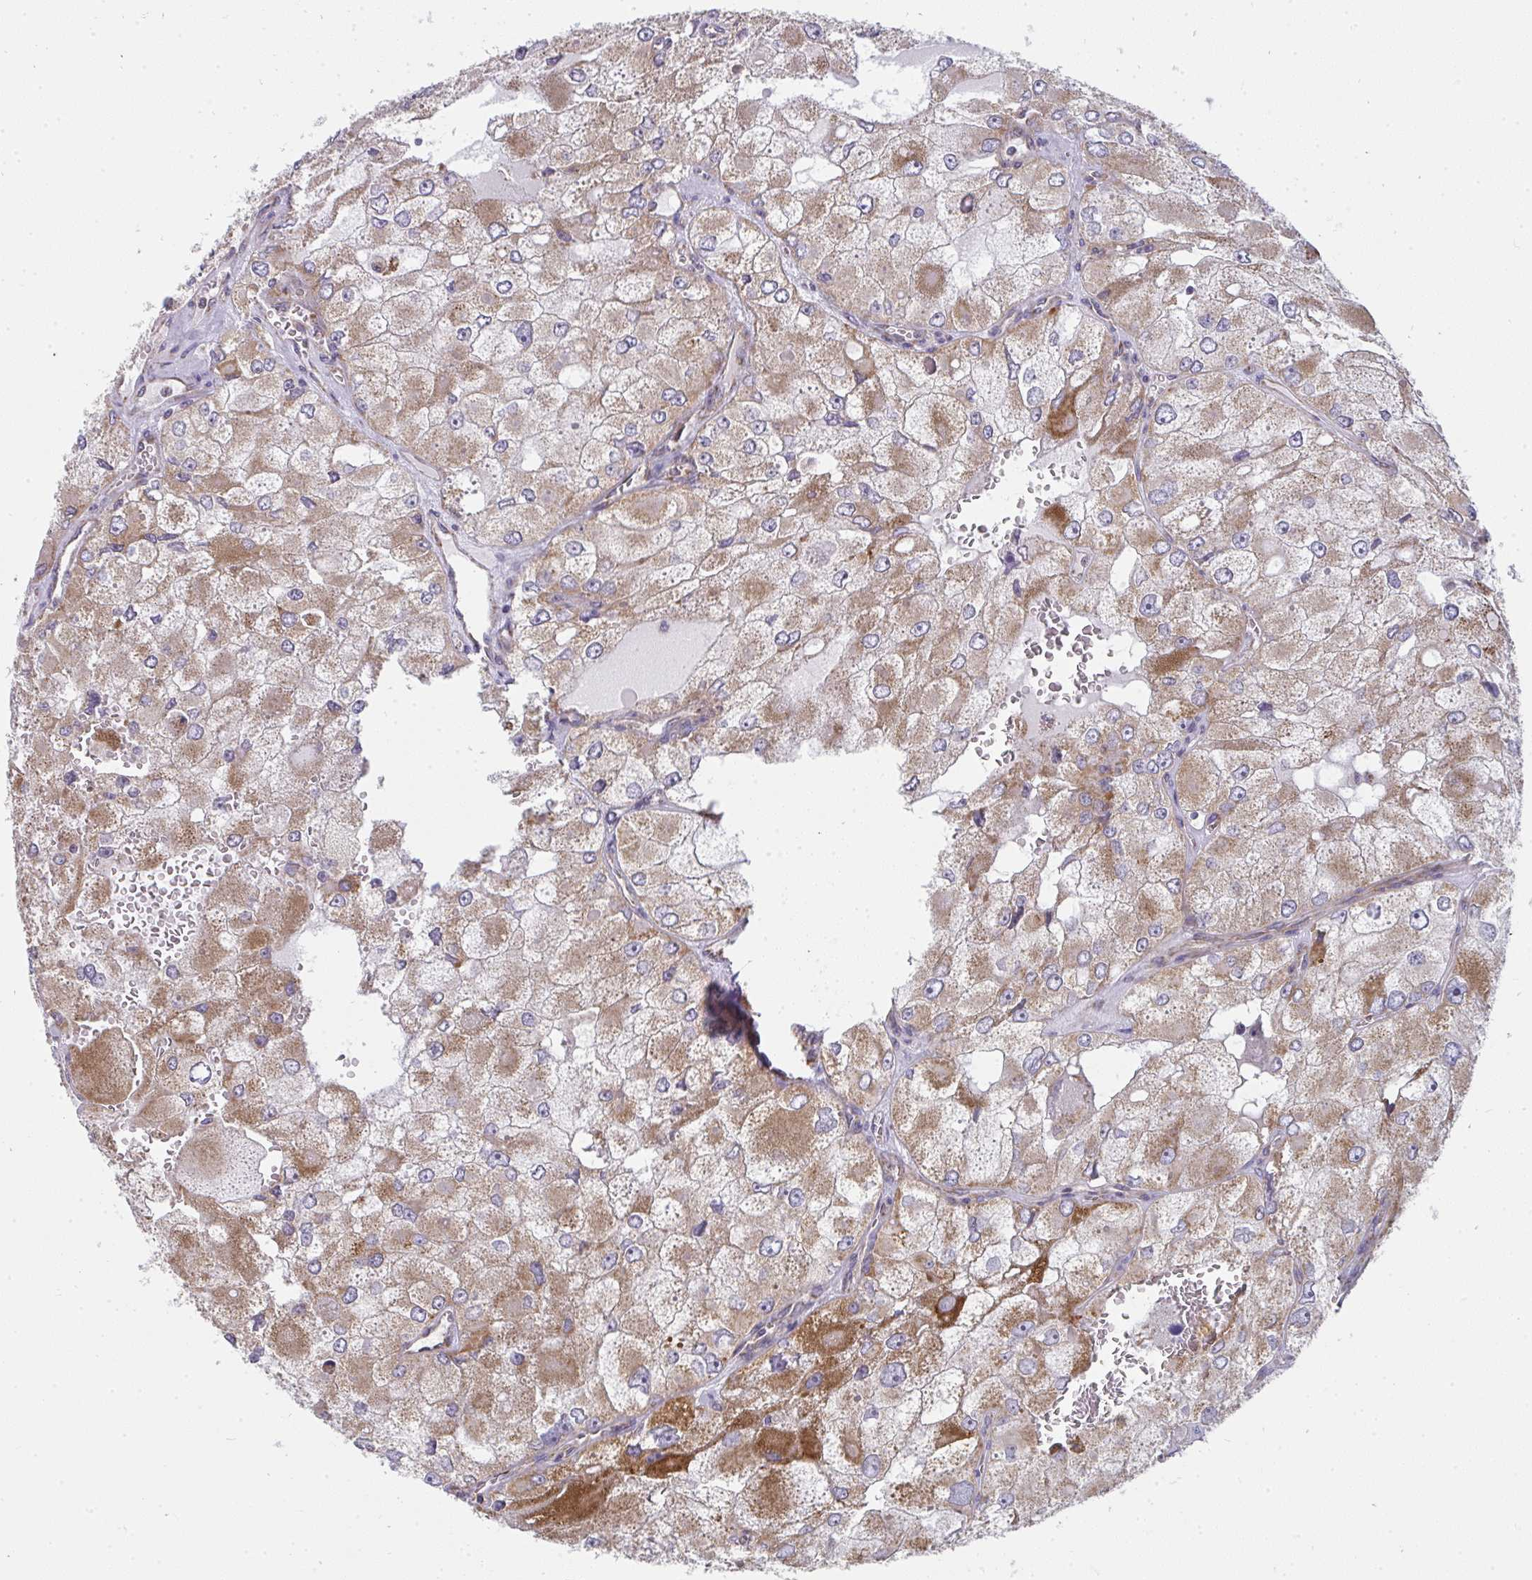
{"staining": {"intensity": "moderate", "quantity": ">75%", "location": "cytoplasmic/membranous"}, "tissue": "renal cancer", "cell_type": "Tumor cells", "image_type": "cancer", "snomed": [{"axis": "morphology", "description": "Adenocarcinoma, NOS"}, {"axis": "topography", "description": "Kidney"}], "caption": "A brown stain highlights moderate cytoplasmic/membranous positivity of a protein in human renal adenocarcinoma tumor cells.", "gene": "FAHD1", "patient": {"sex": "female", "age": 70}}